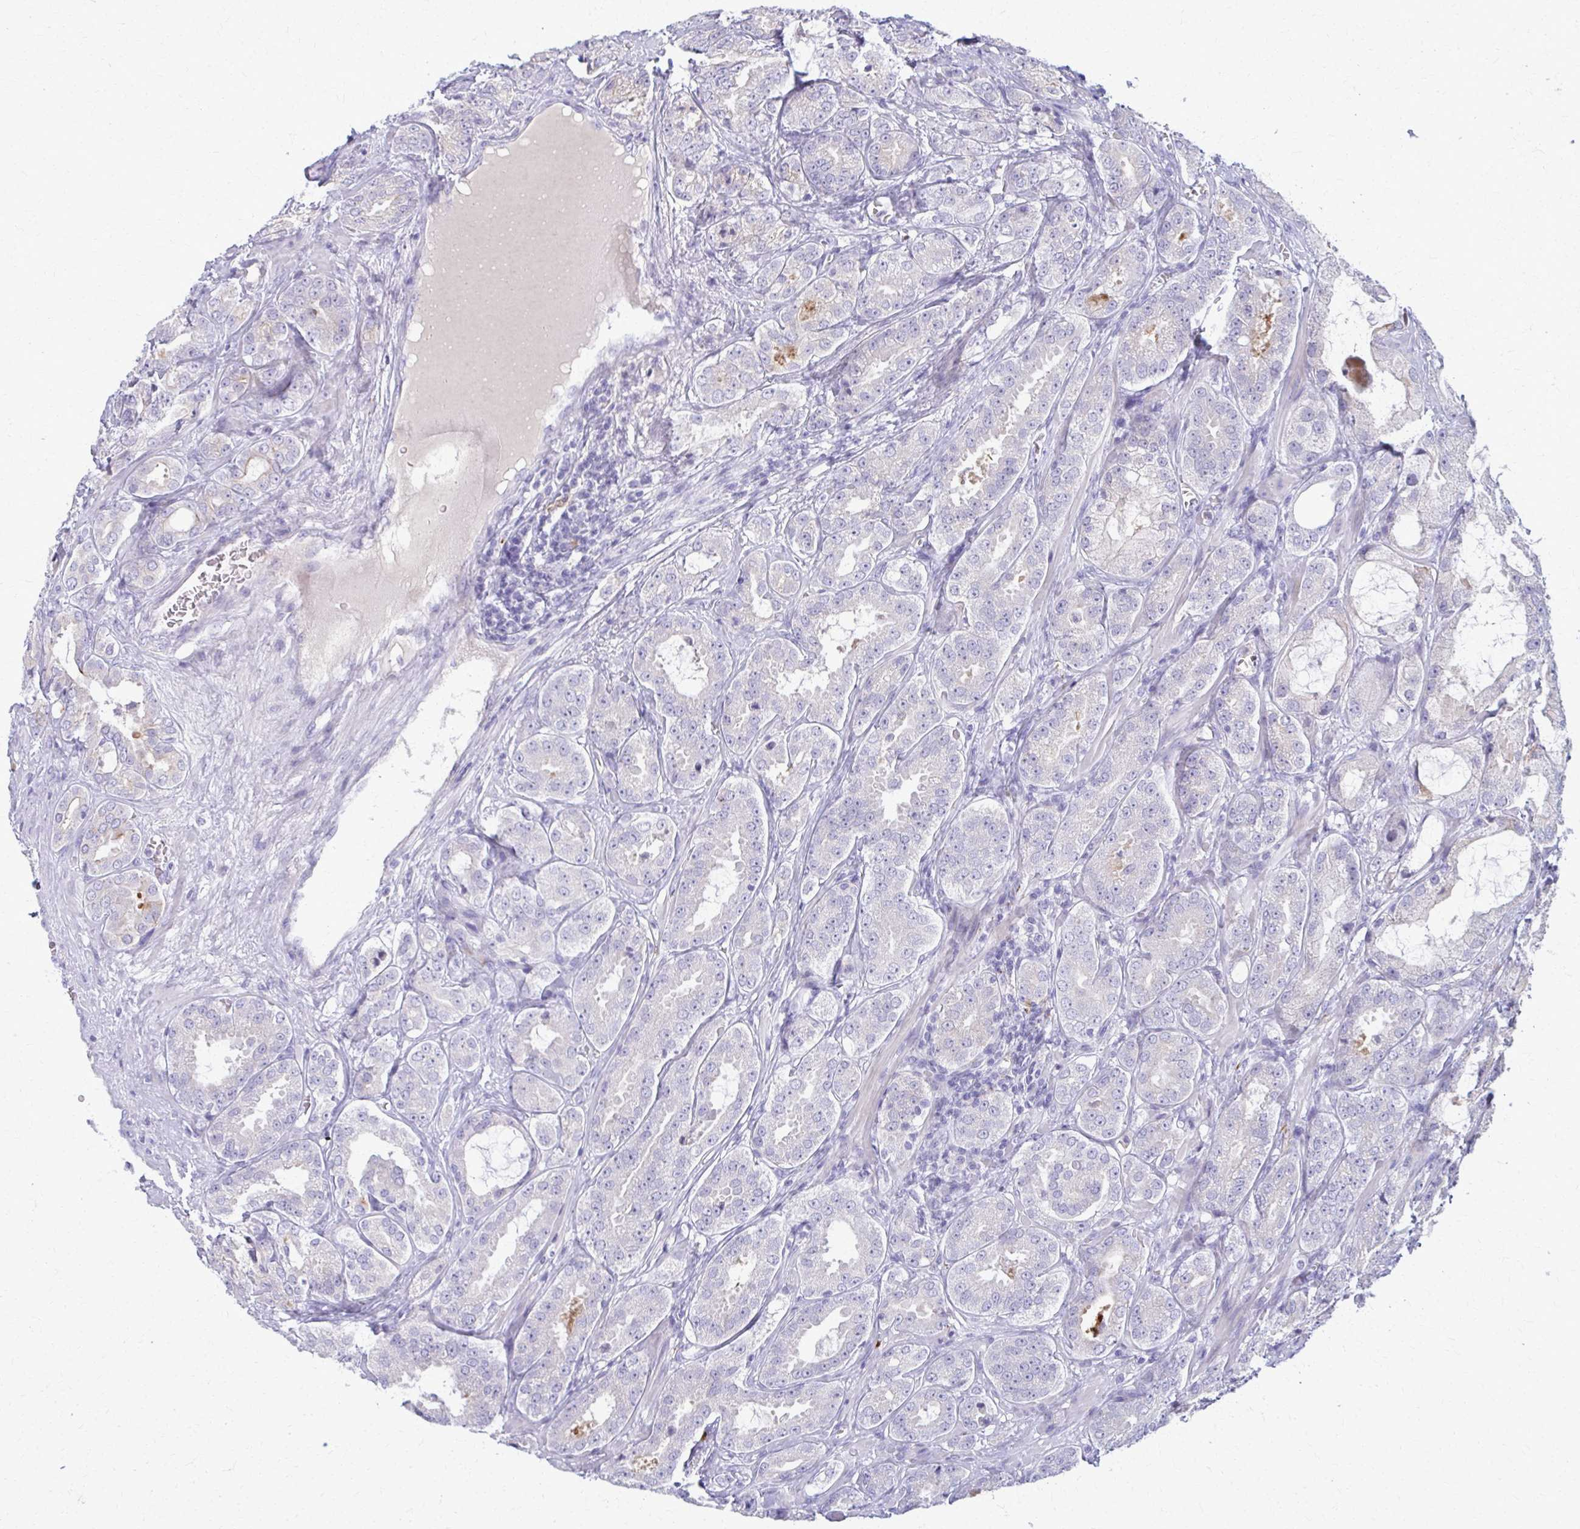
{"staining": {"intensity": "negative", "quantity": "none", "location": "none"}, "tissue": "prostate cancer", "cell_type": "Tumor cells", "image_type": "cancer", "snomed": [{"axis": "morphology", "description": "Adenocarcinoma, High grade"}, {"axis": "topography", "description": "Prostate"}], "caption": "High power microscopy photomicrograph of an immunohistochemistry (IHC) photomicrograph of prostate cancer, revealing no significant staining in tumor cells.", "gene": "OR4M1", "patient": {"sex": "male", "age": 64}}